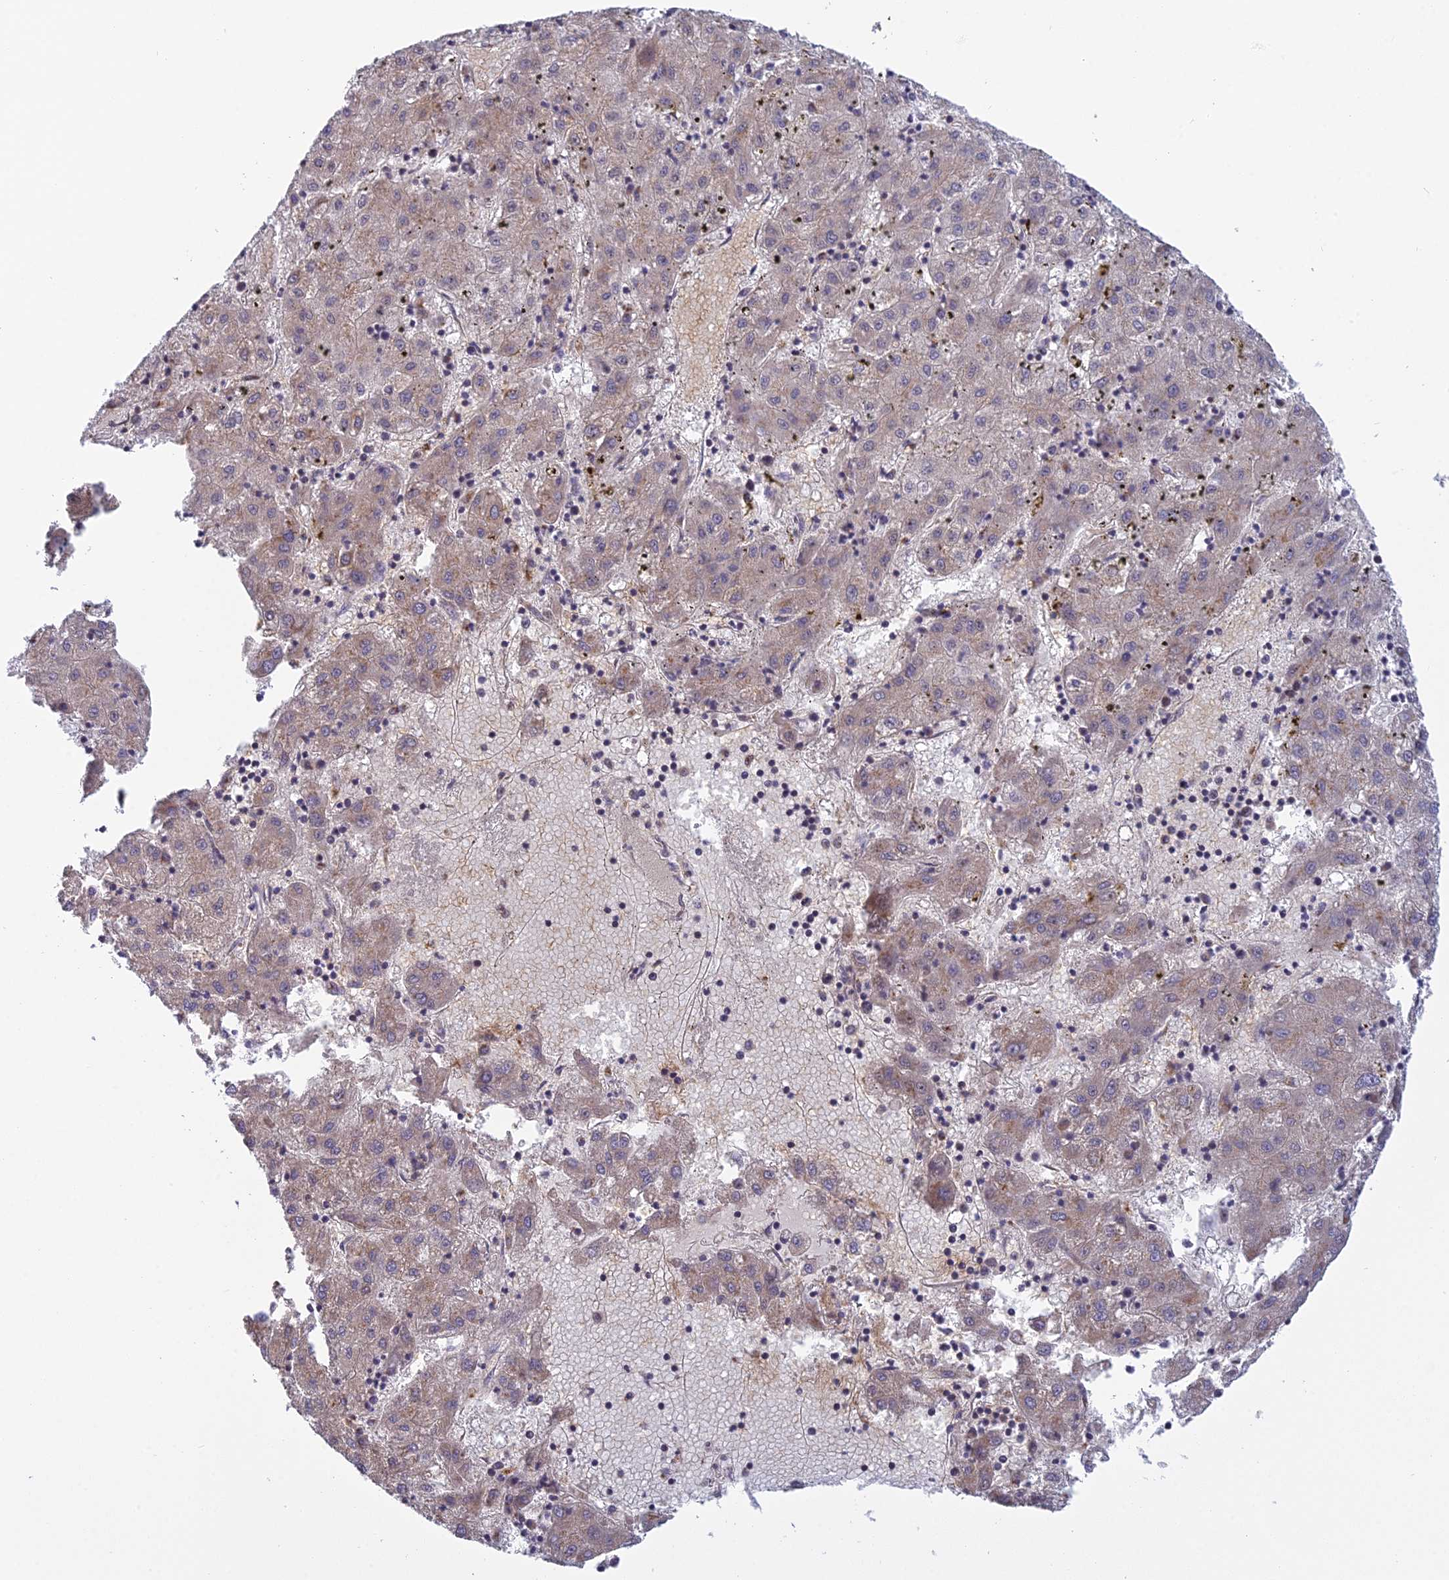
{"staining": {"intensity": "weak", "quantity": "<25%", "location": "cytoplasmic/membranous"}, "tissue": "liver cancer", "cell_type": "Tumor cells", "image_type": "cancer", "snomed": [{"axis": "morphology", "description": "Carcinoma, Hepatocellular, NOS"}, {"axis": "topography", "description": "Liver"}], "caption": "IHC histopathology image of neoplastic tissue: liver cancer (hepatocellular carcinoma) stained with DAB shows no significant protein expression in tumor cells.", "gene": "MEOX1", "patient": {"sex": "male", "age": 72}}